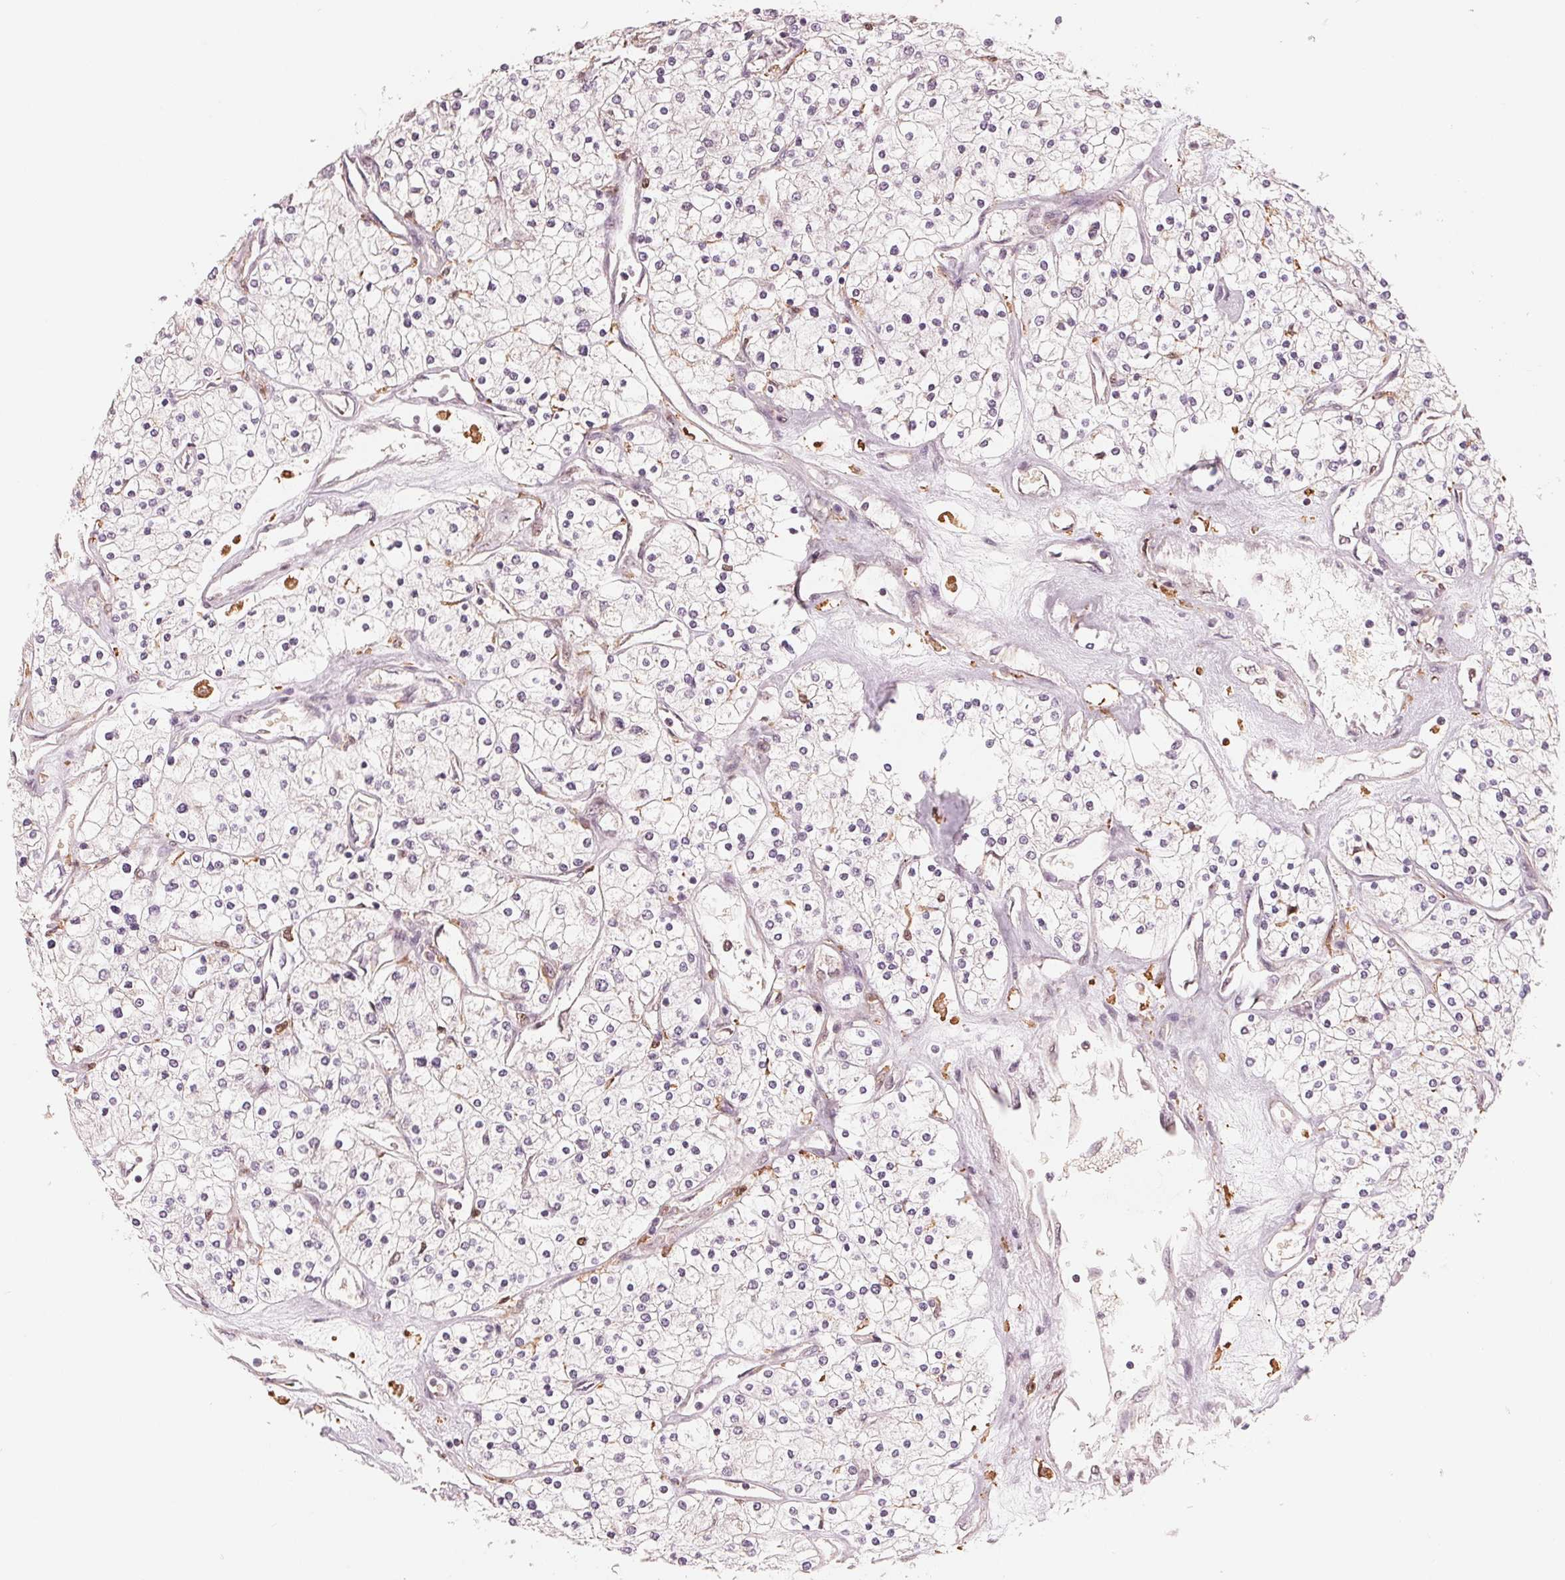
{"staining": {"intensity": "negative", "quantity": "none", "location": "none"}, "tissue": "renal cancer", "cell_type": "Tumor cells", "image_type": "cancer", "snomed": [{"axis": "morphology", "description": "Adenocarcinoma, NOS"}, {"axis": "topography", "description": "Kidney"}], "caption": "Immunohistochemical staining of human renal cancer displays no significant expression in tumor cells.", "gene": "IL9R", "patient": {"sex": "male", "age": 80}}